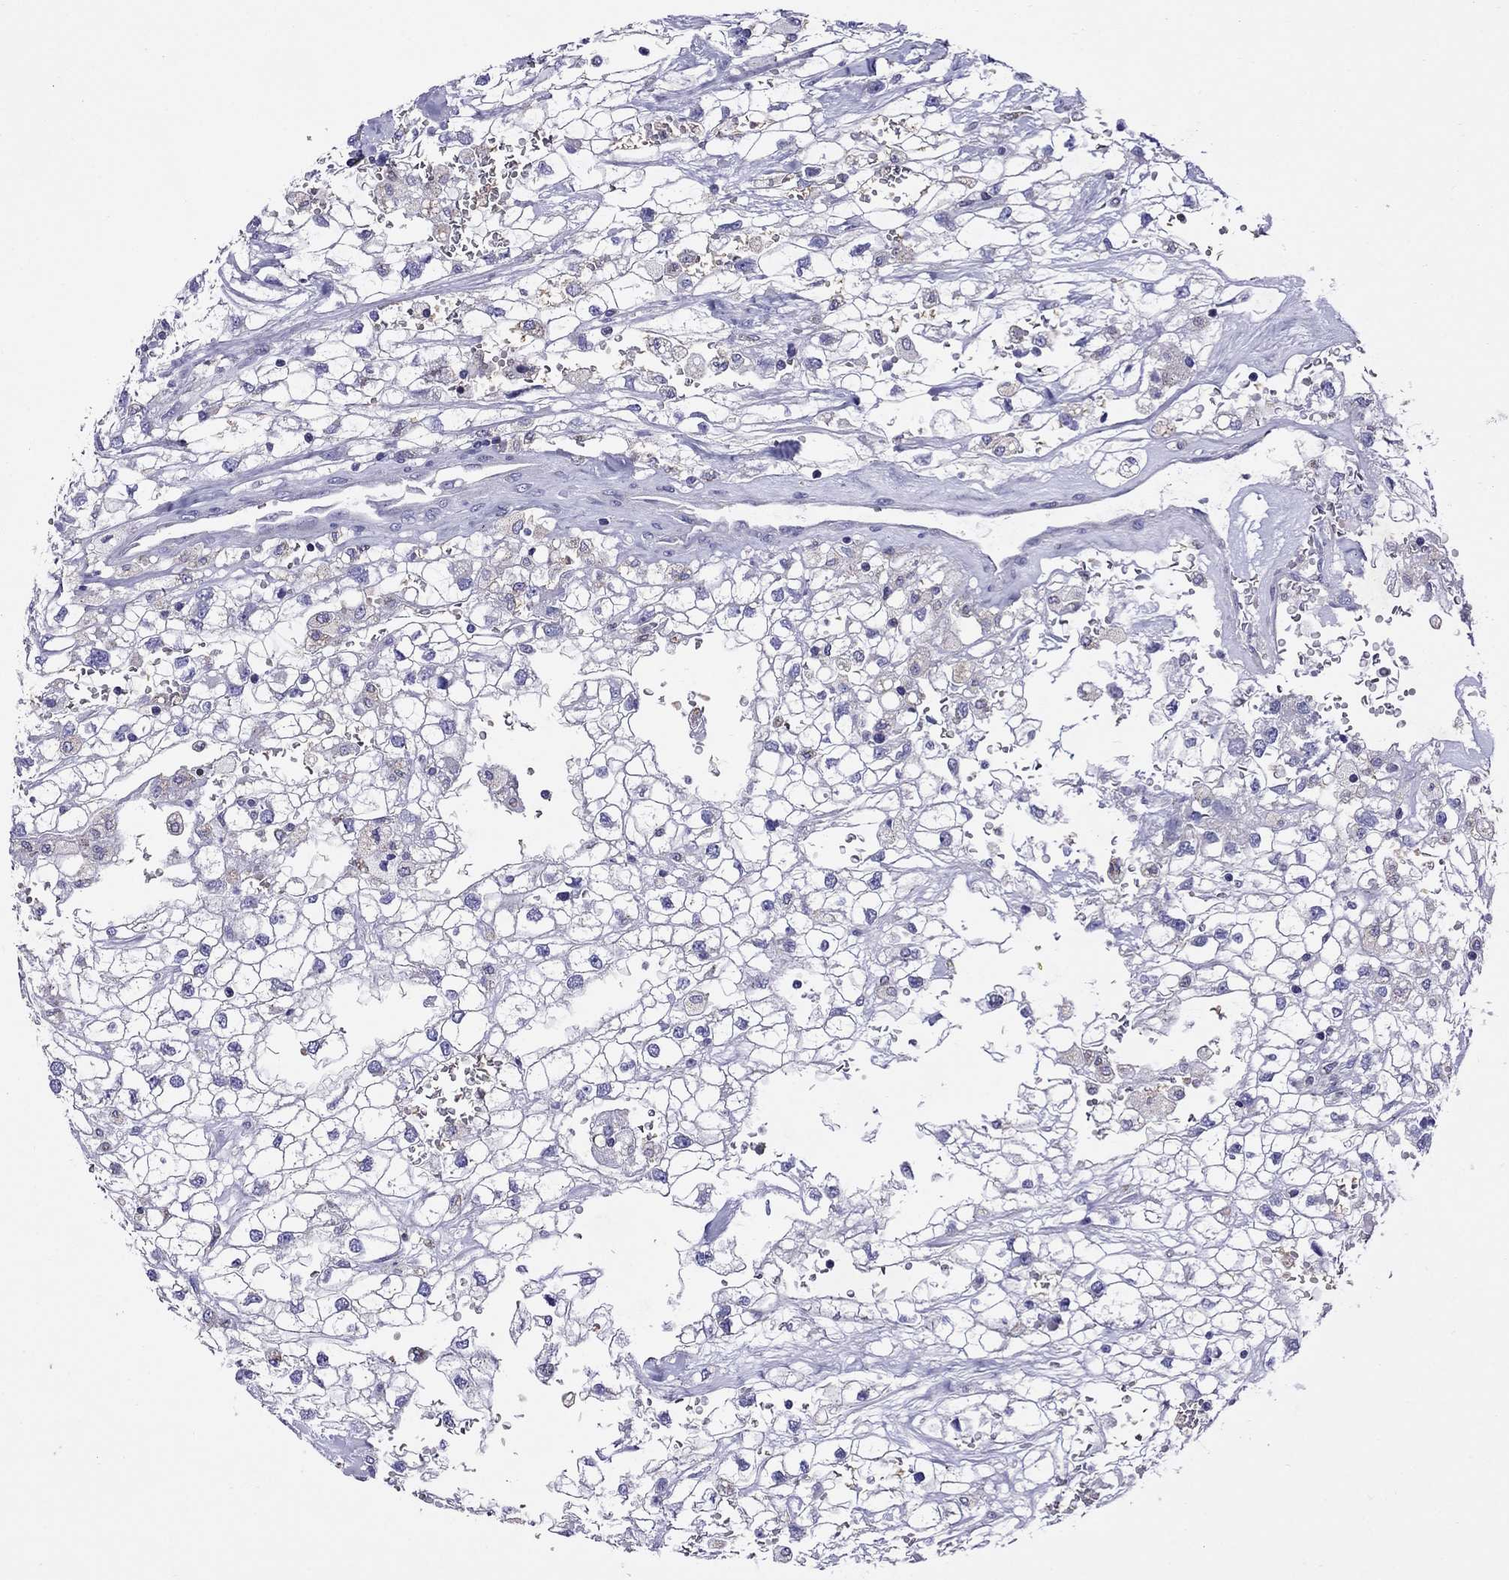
{"staining": {"intensity": "negative", "quantity": "none", "location": "none"}, "tissue": "renal cancer", "cell_type": "Tumor cells", "image_type": "cancer", "snomed": [{"axis": "morphology", "description": "Adenocarcinoma, NOS"}, {"axis": "topography", "description": "Kidney"}], "caption": "Protein analysis of adenocarcinoma (renal) shows no significant staining in tumor cells.", "gene": "SCG2", "patient": {"sex": "male", "age": 59}}